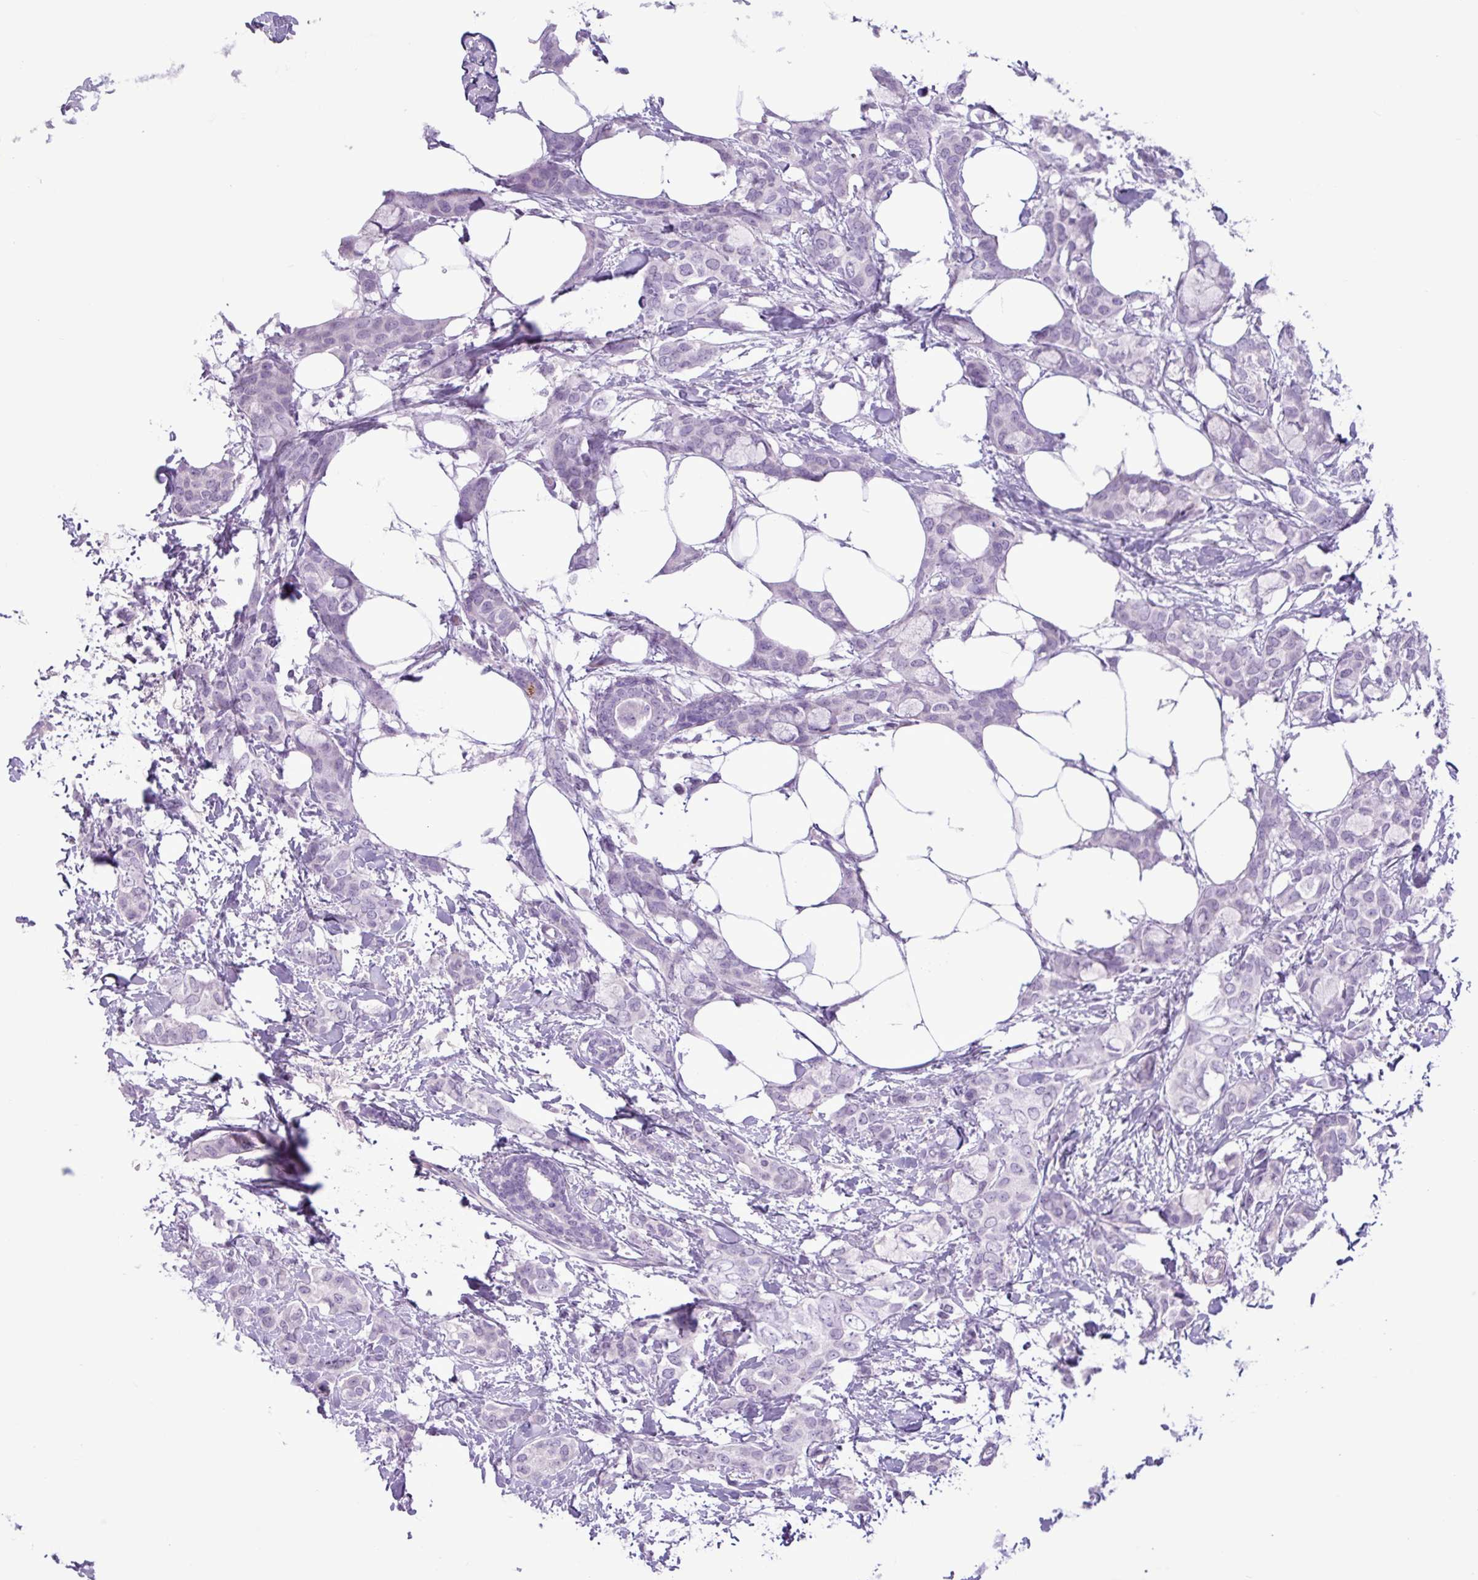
{"staining": {"intensity": "negative", "quantity": "none", "location": "none"}, "tissue": "breast cancer", "cell_type": "Tumor cells", "image_type": "cancer", "snomed": [{"axis": "morphology", "description": "Duct carcinoma"}, {"axis": "topography", "description": "Breast"}], "caption": "IHC micrograph of neoplastic tissue: human breast cancer (invasive ductal carcinoma) stained with DAB (3,3'-diaminobenzidine) reveals no significant protein staining in tumor cells.", "gene": "TMEM178A", "patient": {"sex": "female", "age": 73}}